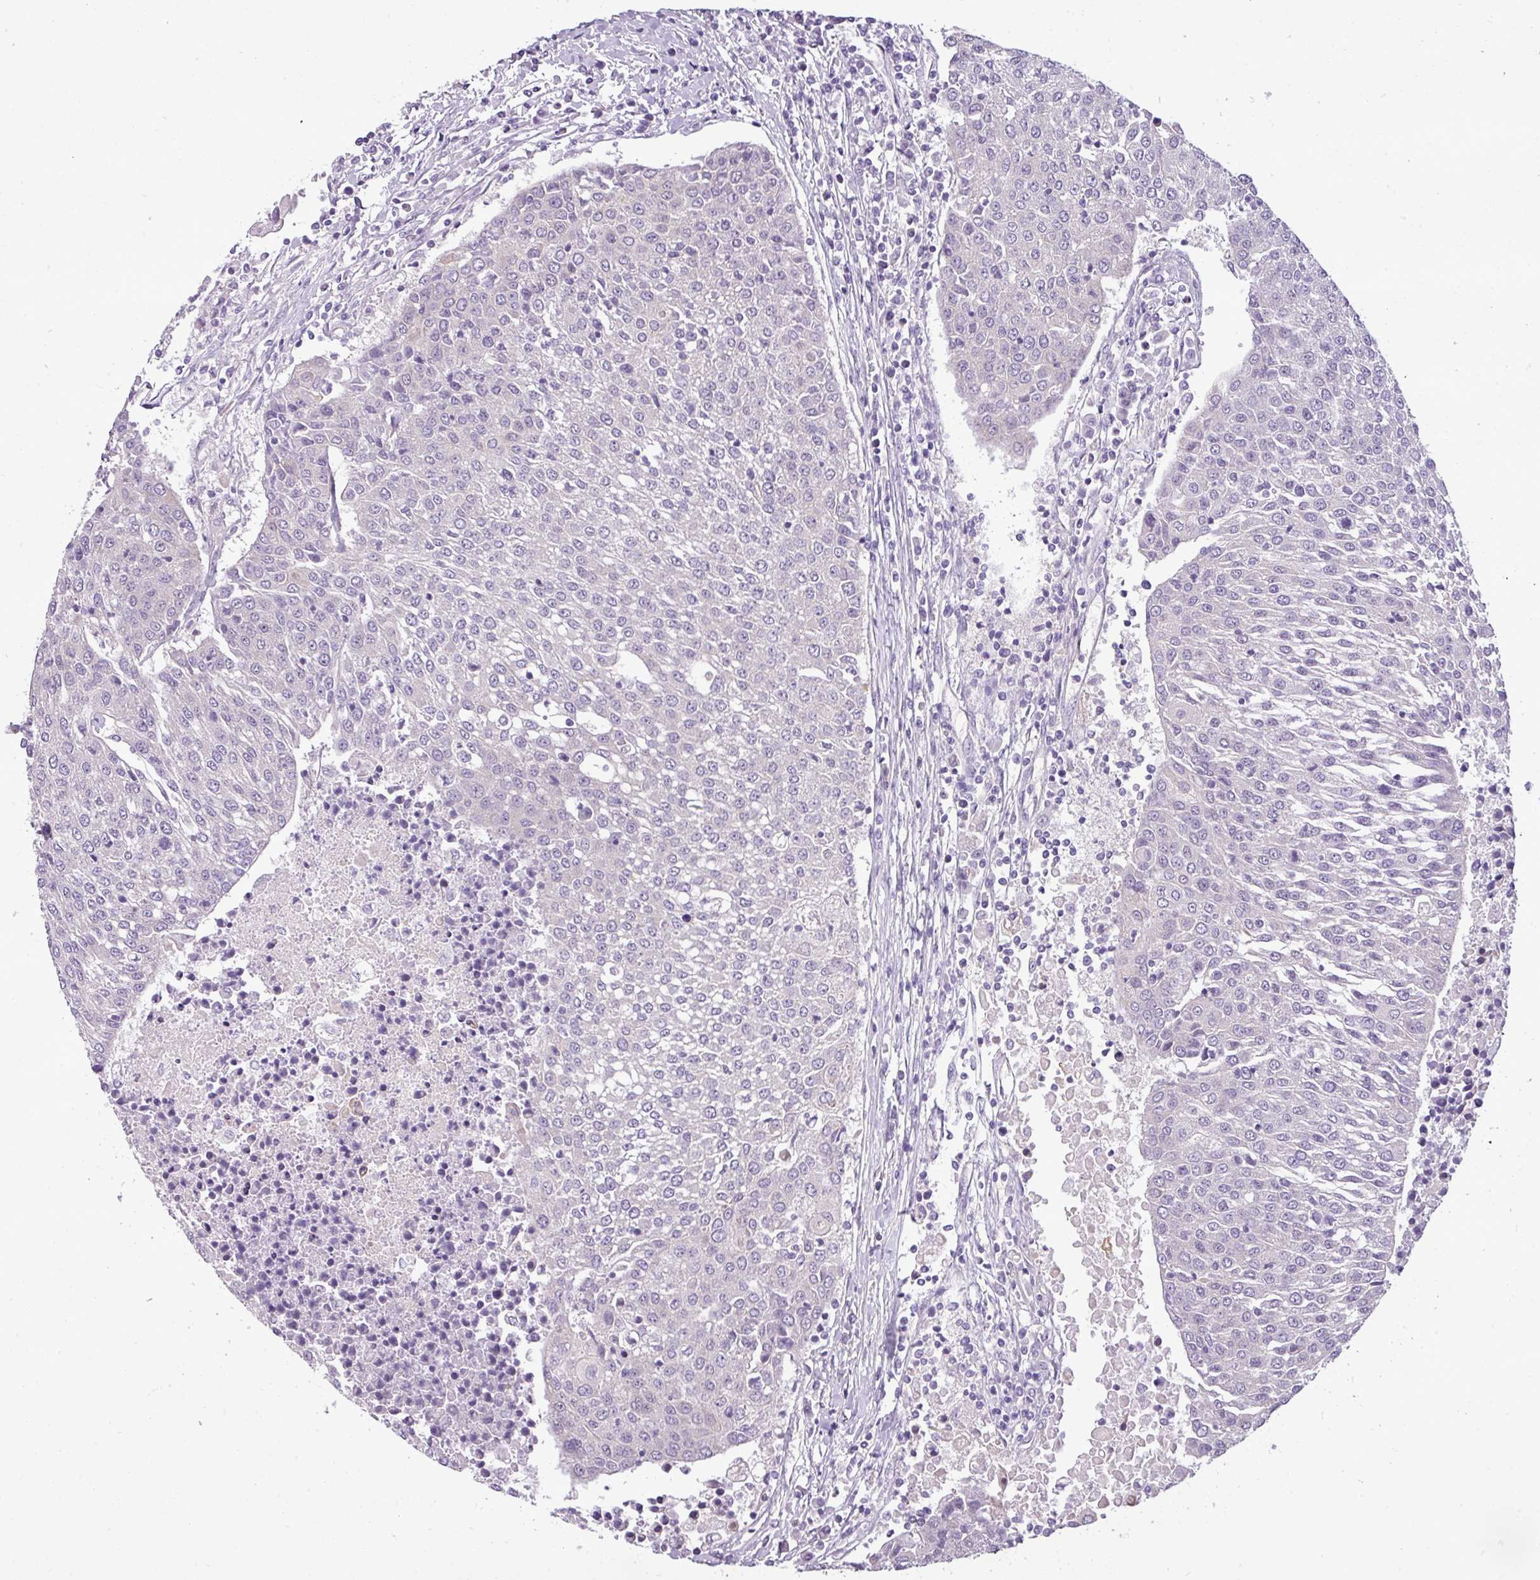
{"staining": {"intensity": "negative", "quantity": "none", "location": "none"}, "tissue": "urothelial cancer", "cell_type": "Tumor cells", "image_type": "cancer", "snomed": [{"axis": "morphology", "description": "Urothelial carcinoma, High grade"}, {"axis": "topography", "description": "Urinary bladder"}], "caption": "This is an immunohistochemistry photomicrograph of urothelial carcinoma (high-grade). There is no staining in tumor cells.", "gene": "DNAAF9", "patient": {"sex": "female", "age": 85}}